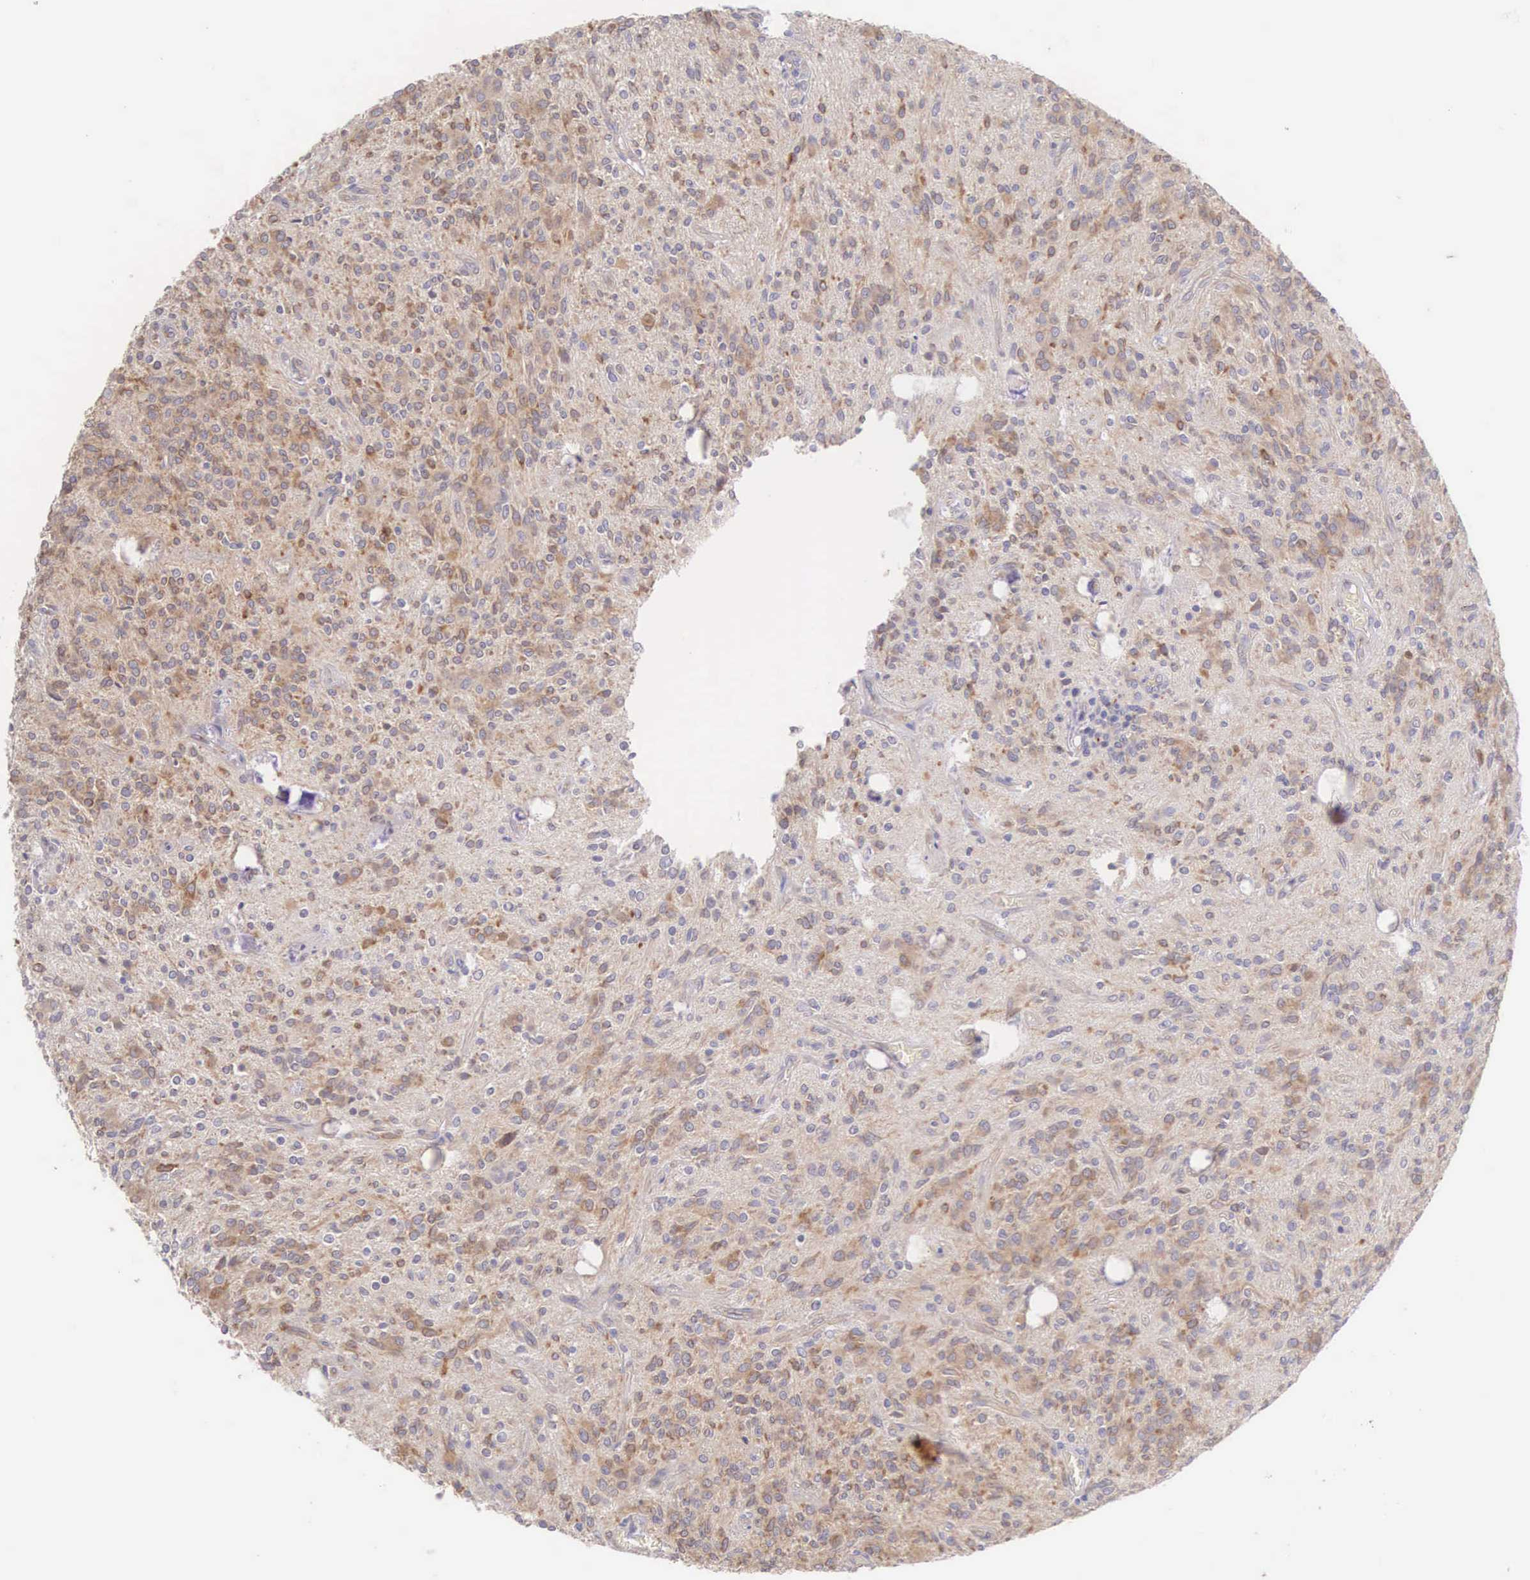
{"staining": {"intensity": "weak", "quantity": ">75%", "location": "cytoplasmic/membranous"}, "tissue": "glioma", "cell_type": "Tumor cells", "image_type": "cancer", "snomed": [{"axis": "morphology", "description": "Glioma, malignant, Low grade"}, {"axis": "topography", "description": "Brain"}], "caption": "Malignant glioma (low-grade) stained with a protein marker reveals weak staining in tumor cells.", "gene": "NSDHL", "patient": {"sex": "female", "age": 15}}